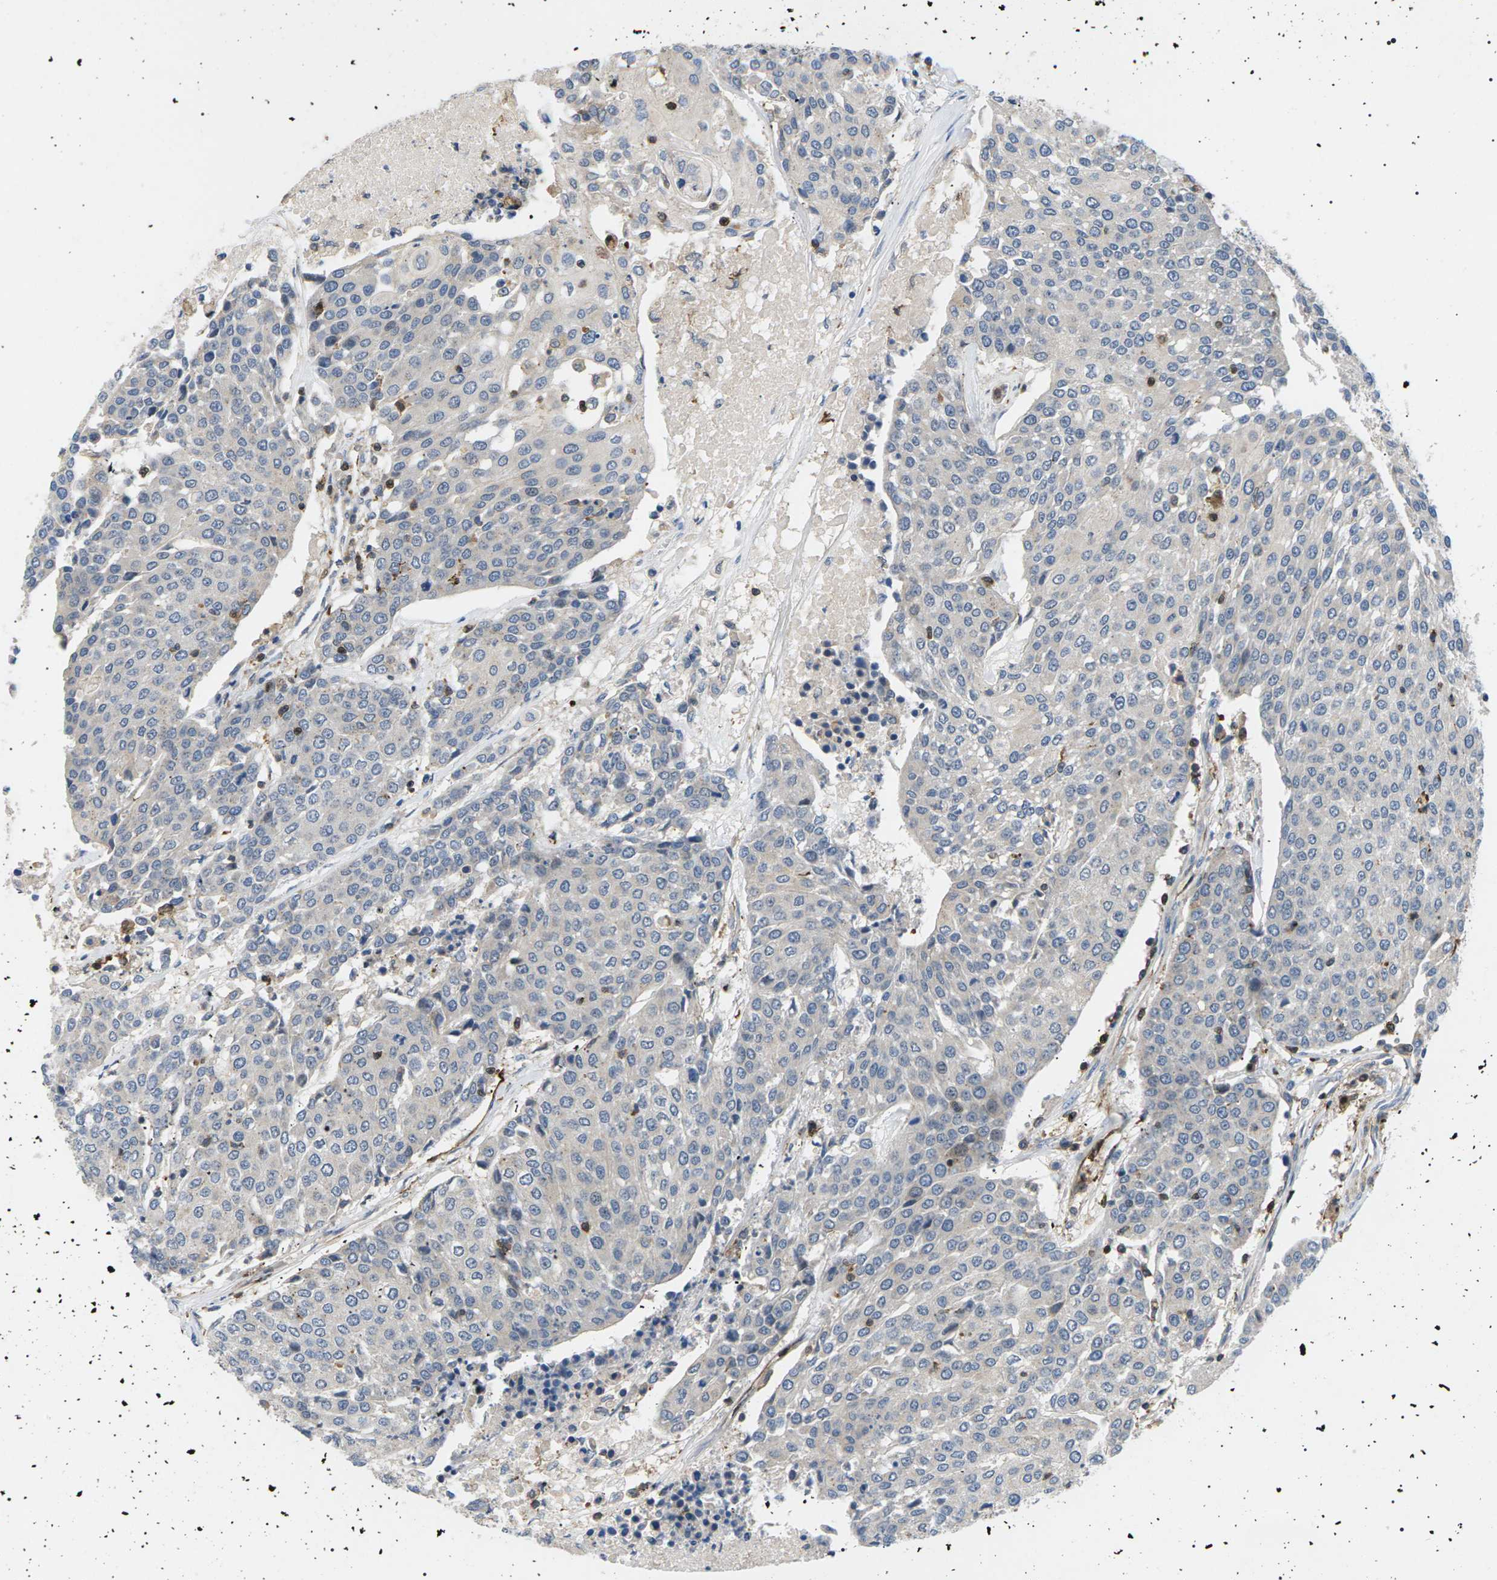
{"staining": {"intensity": "negative", "quantity": "none", "location": "none"}, "tissue": "urothelial cancer", "cell_type": "Tumor cells", "image_type": "cancer", "snomed": [{"axis": "morphology", "description": "Urothelial carcinoma, High grade"}, {"axis": "topography", "description": "Urinary bladder"}], "caption": "This is an immunohistochemistry (IHC) histopathology image of human urothelial cancer. There is no expression in tumor cells.", "gene": "TMTC4", "patient": {"sex": "female", "age": 85}}